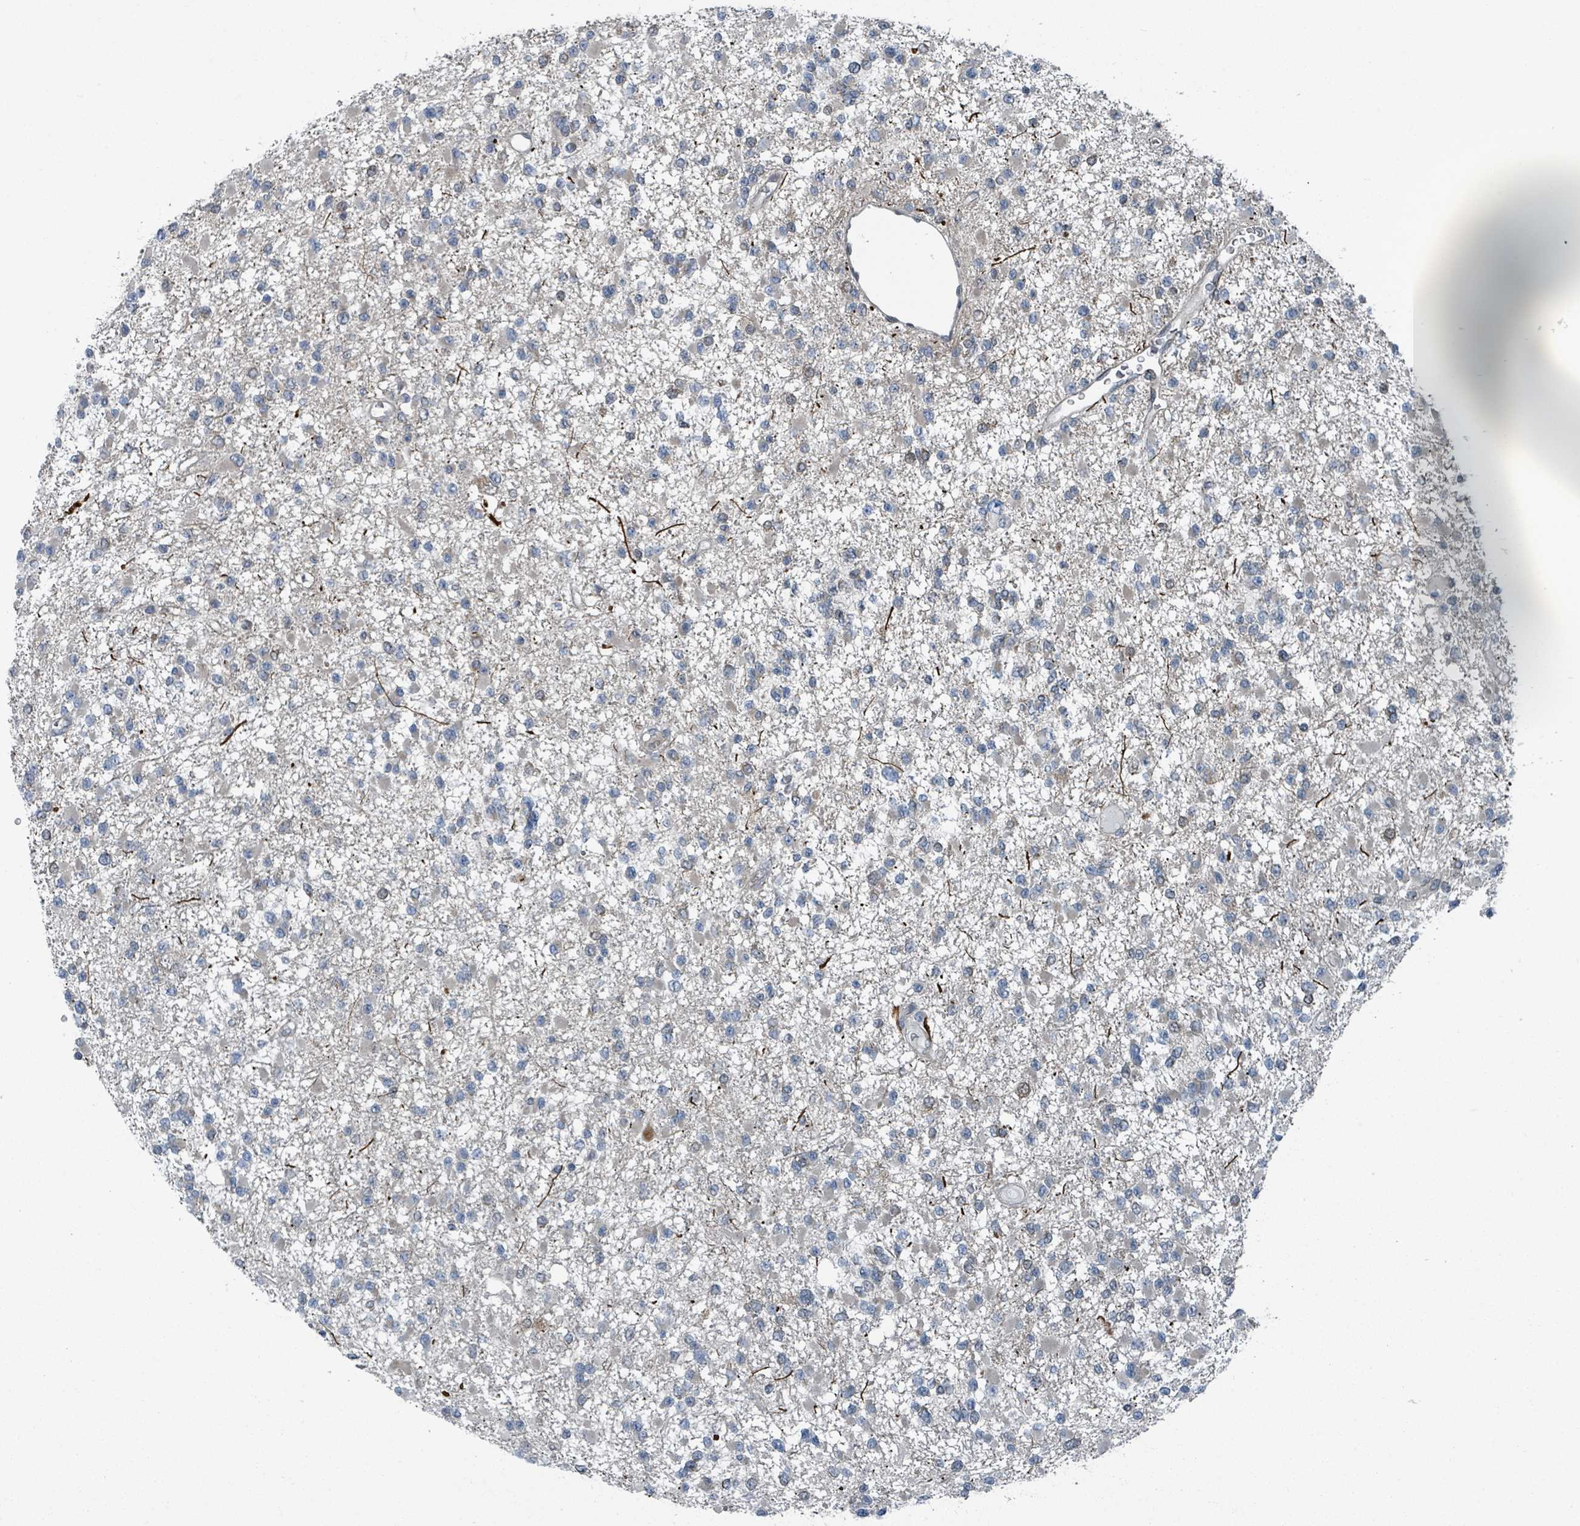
{"staining": {"intensity": "negative", "quantity": "none", "location": "none"}, "tissue": "glioma", "cell_type": "Tumor cells", "image_type": "cancer", "snomed": [{"axis": "morphology", "description": "Glioma, malignant, Low grade"}, {"axis": "topography", "description": "Brain"}], "caption": "This is an IHC photomicrograph of low-grade glioma (malignant). There is no positivity in tumor cells.", "gene": "GOLGA7", "patient": {"sex": "female", "age": 22}}